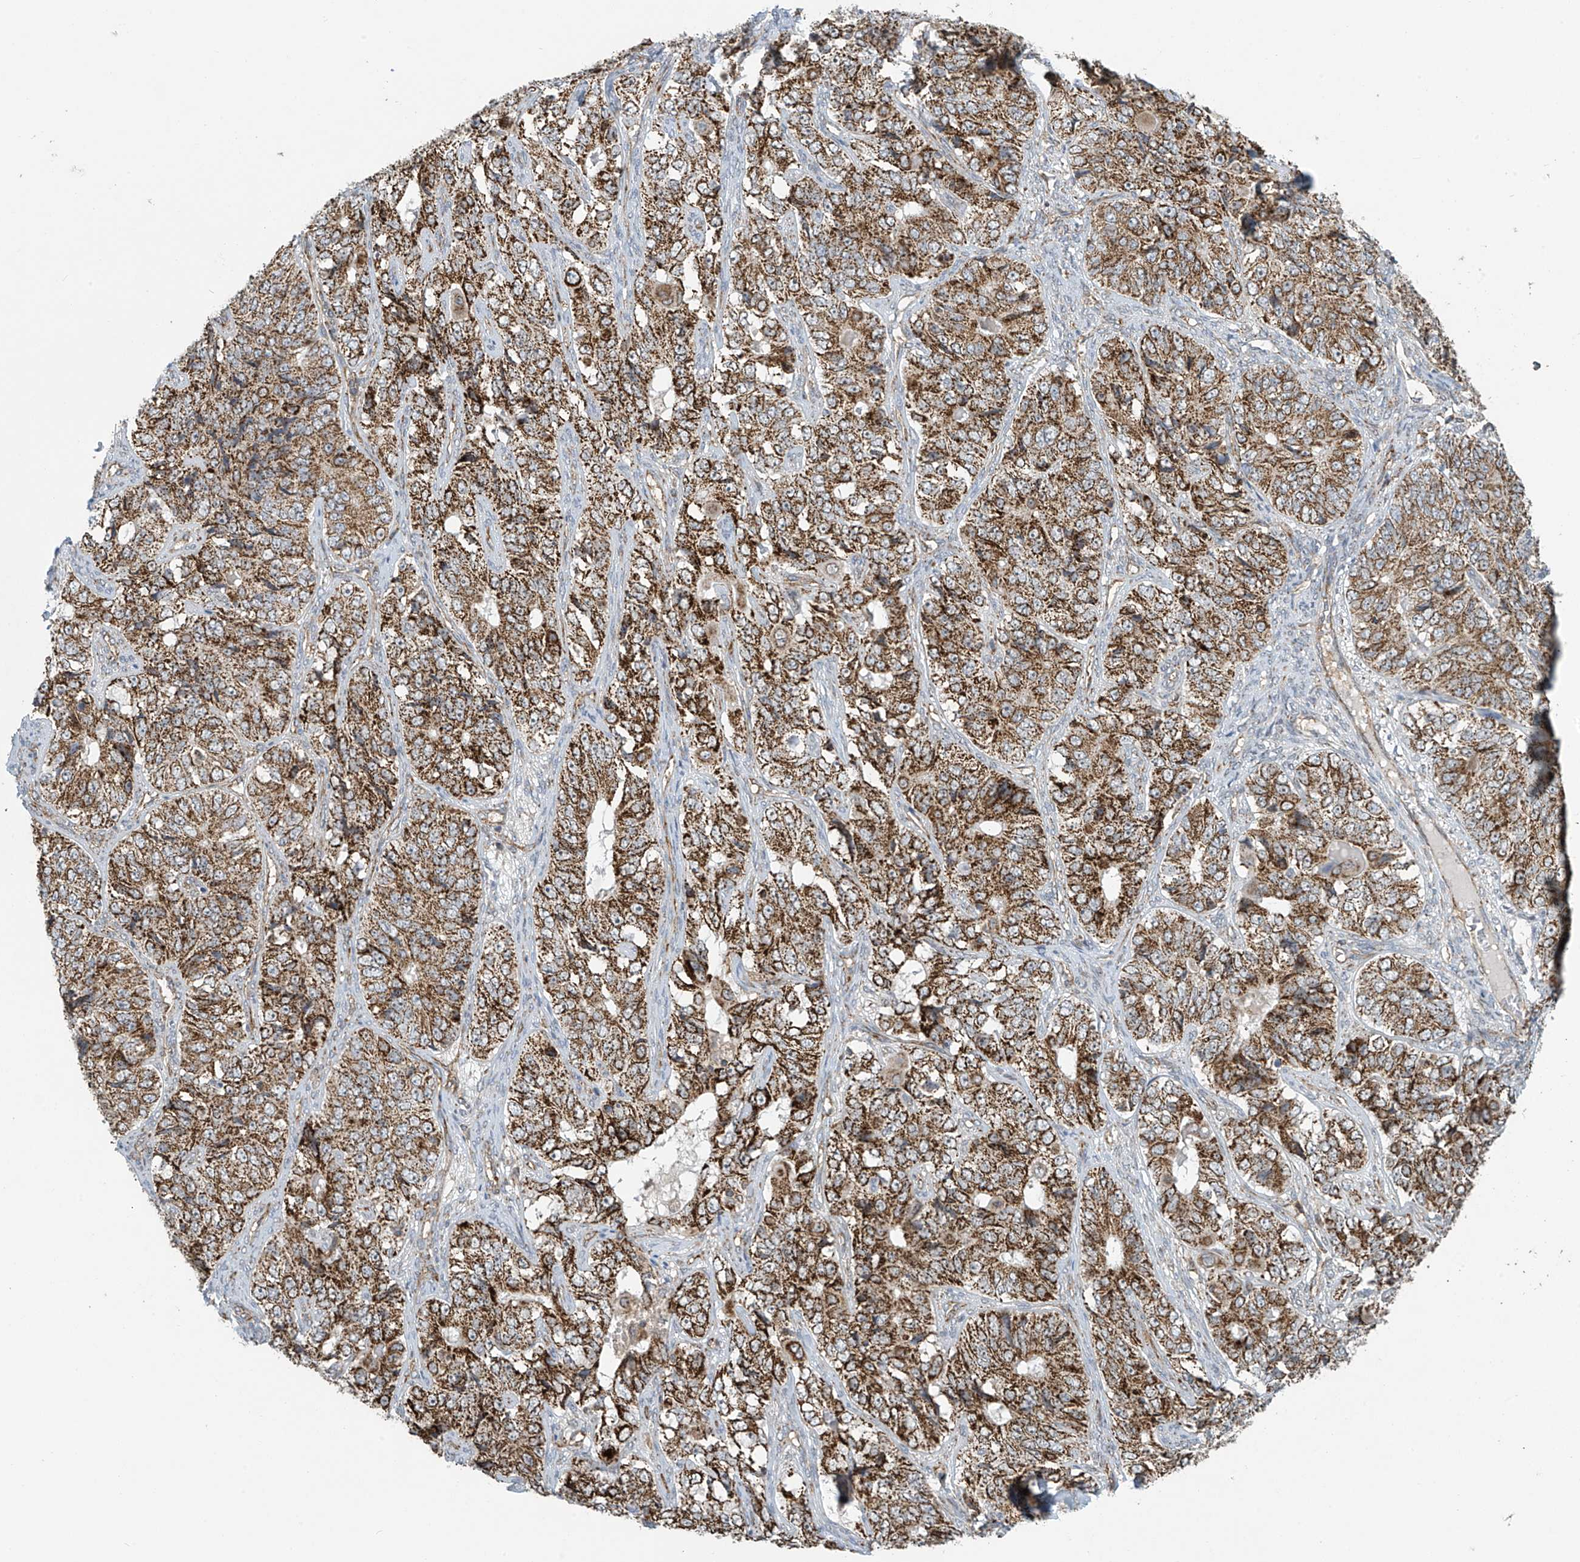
{"staining": {"intensity": "strong", "quantity": ">75%", "location": "cytoplasmic/membranous"}, "tissue": "ovarian cancer", "cell_type": "Tumor cells", "image_type": "cancer", "snomed": [{"axis": "morphology", "description": "Carcinoma, endometroid"}, {"axis": "topography", "description": "Ovary"}], "caption": "The immunohistochemical stain highlights strong cytoplasmic/membranous positivity in tumor cells of ovarian endometroid carcinoma tissue. The staining is performed using DAB (3,3'-diaminobenzidine) brown chromogen to label protein expression. The nuclei are counter-stained blue using hematoxylin.", "gene": "METTL6", "patient": {"sex": "female", "age": 51}}